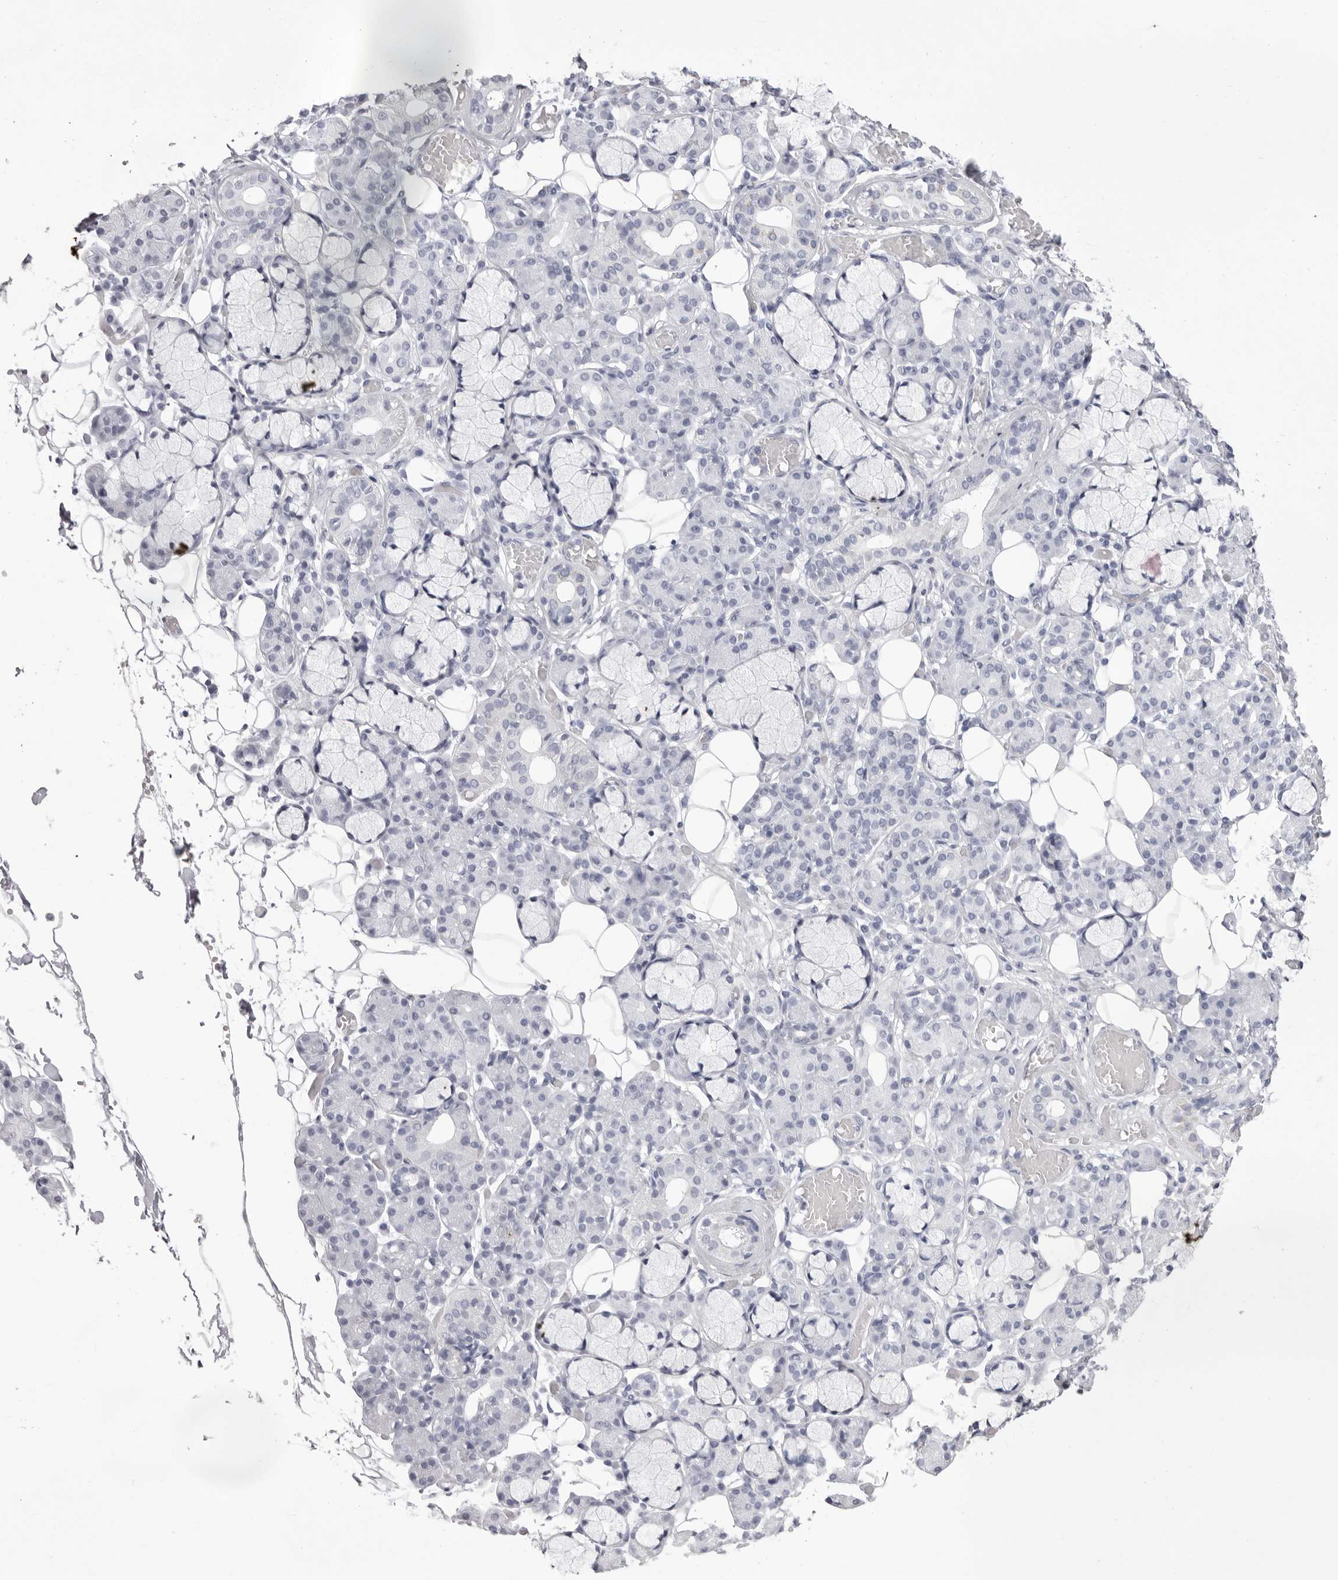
{"staining": {"intensity": "negative", "quantity": "none", "location": "none"}, "tissue": "salivary gland", "cell_type": "Glandular cells", "image_type": "normal", "snomed": [{"axis": "morphology", "description": "Normal tissue, NOS"}, {"axis": "topography", "description": "Salivary gland"}], "caption": "Immunohistochemical staining of benign human salivary gland demonstrates no significant expression in glandular cells. (Stains: DAB (3,3'-diaminobenzidine) immunohistochemistry (IHC) with hematoxylin counter stain, Microscopy: brightfield microscopy at high magnification).", "gene": "TMOD4", "patient": {"sex": "male", "age": 63}}